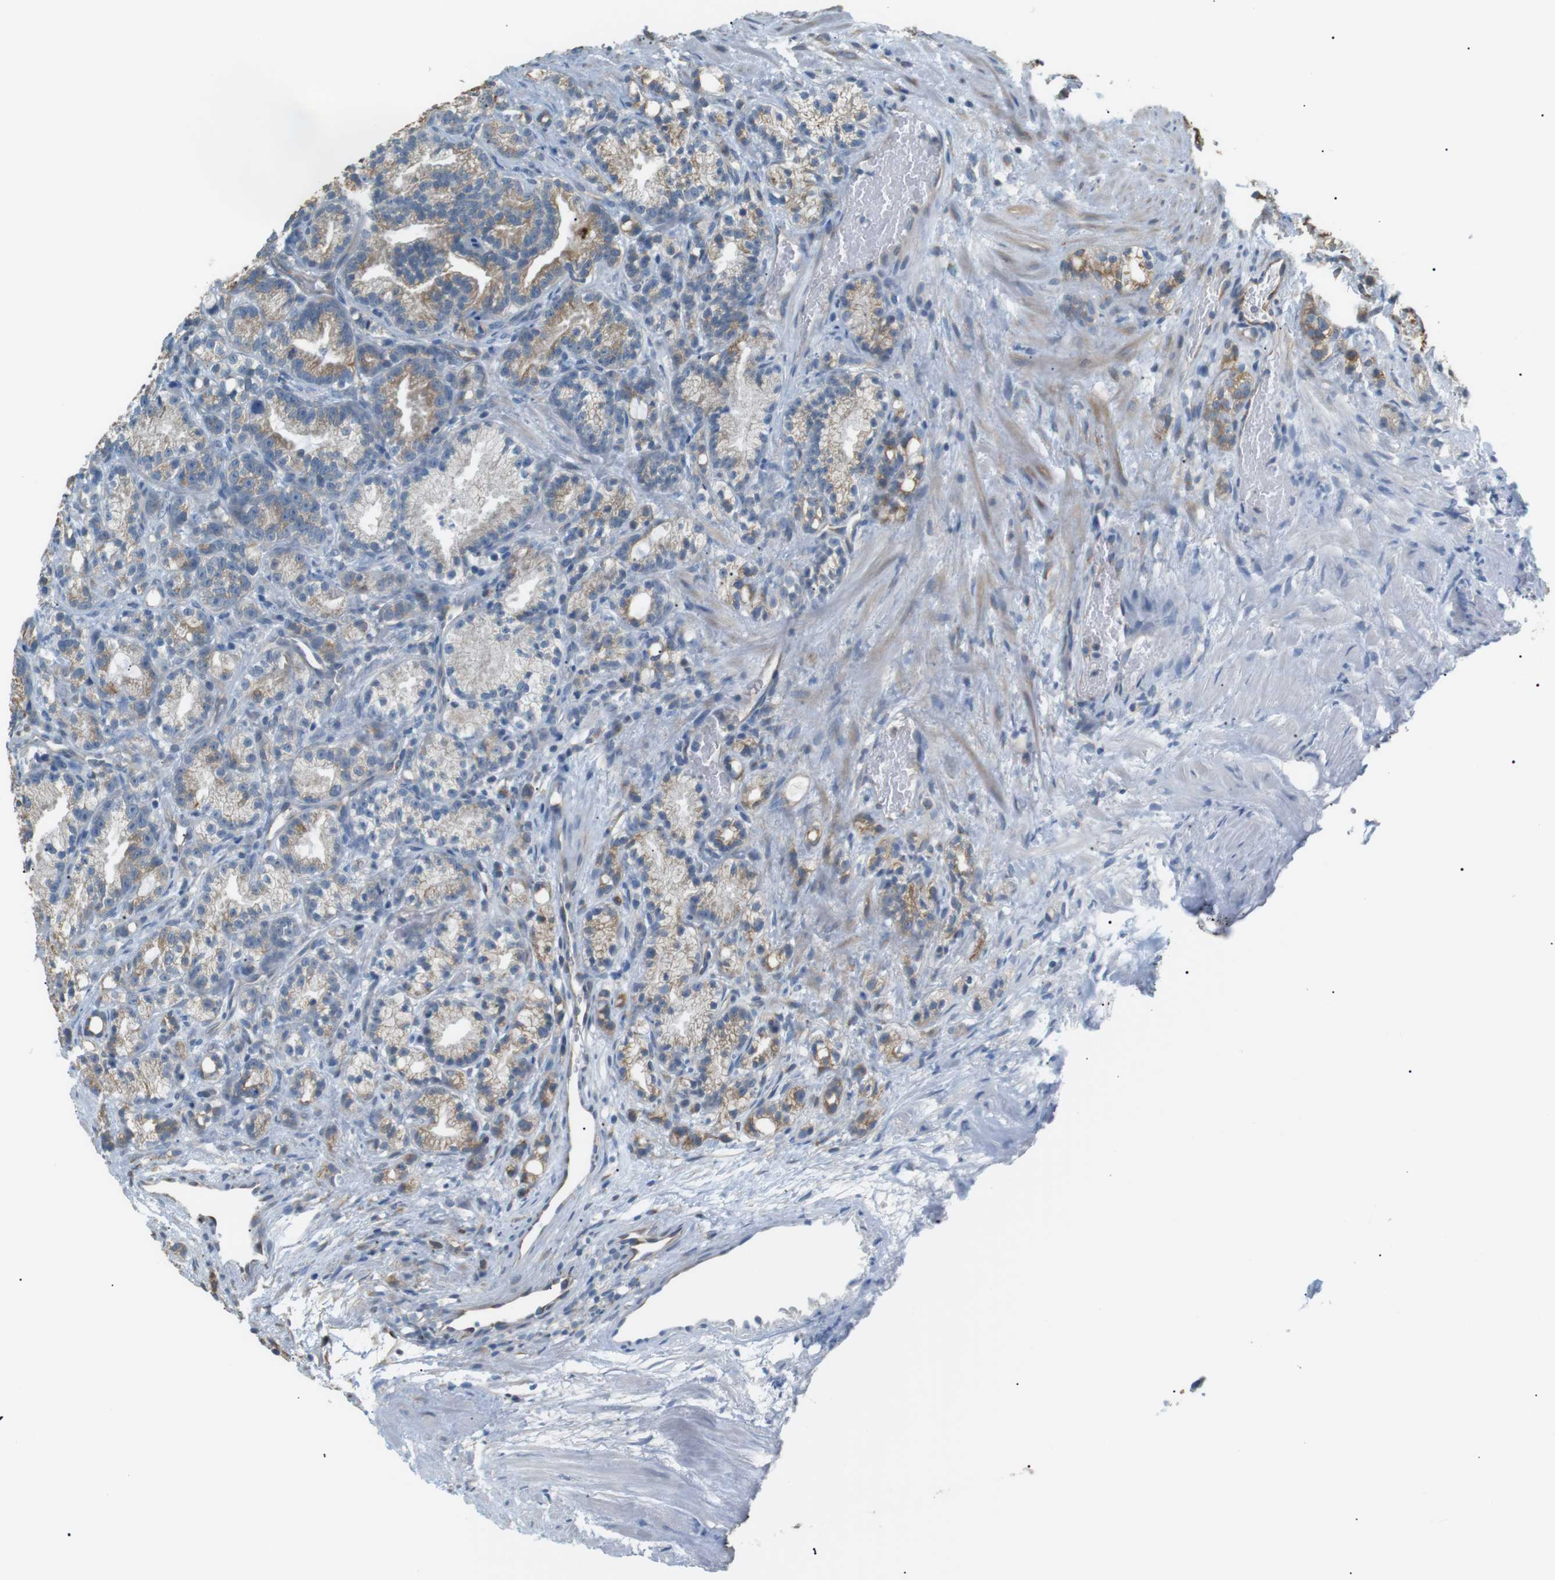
{"staining": {"intensity": "moderate", "quantity": "<25%", "location": "cytoplasmic/membranous"}, "tissue": "prostate cancer", "cell_type": "Tumor cells", "image_type": "cancer", "snomed": [{"axis": "morphology", "description": "Adenocarcinoma, Low grade"}, {"axis": "topography", "description": "Prostate"}], "caption": "Prostate cancer stained with a brown dye exhibits moderate cytoplasmic/membranous positive expression in approximately <25% of tumor cells.", "gene": "CDH26", "patient": {"sex": "male", "age": 89}}